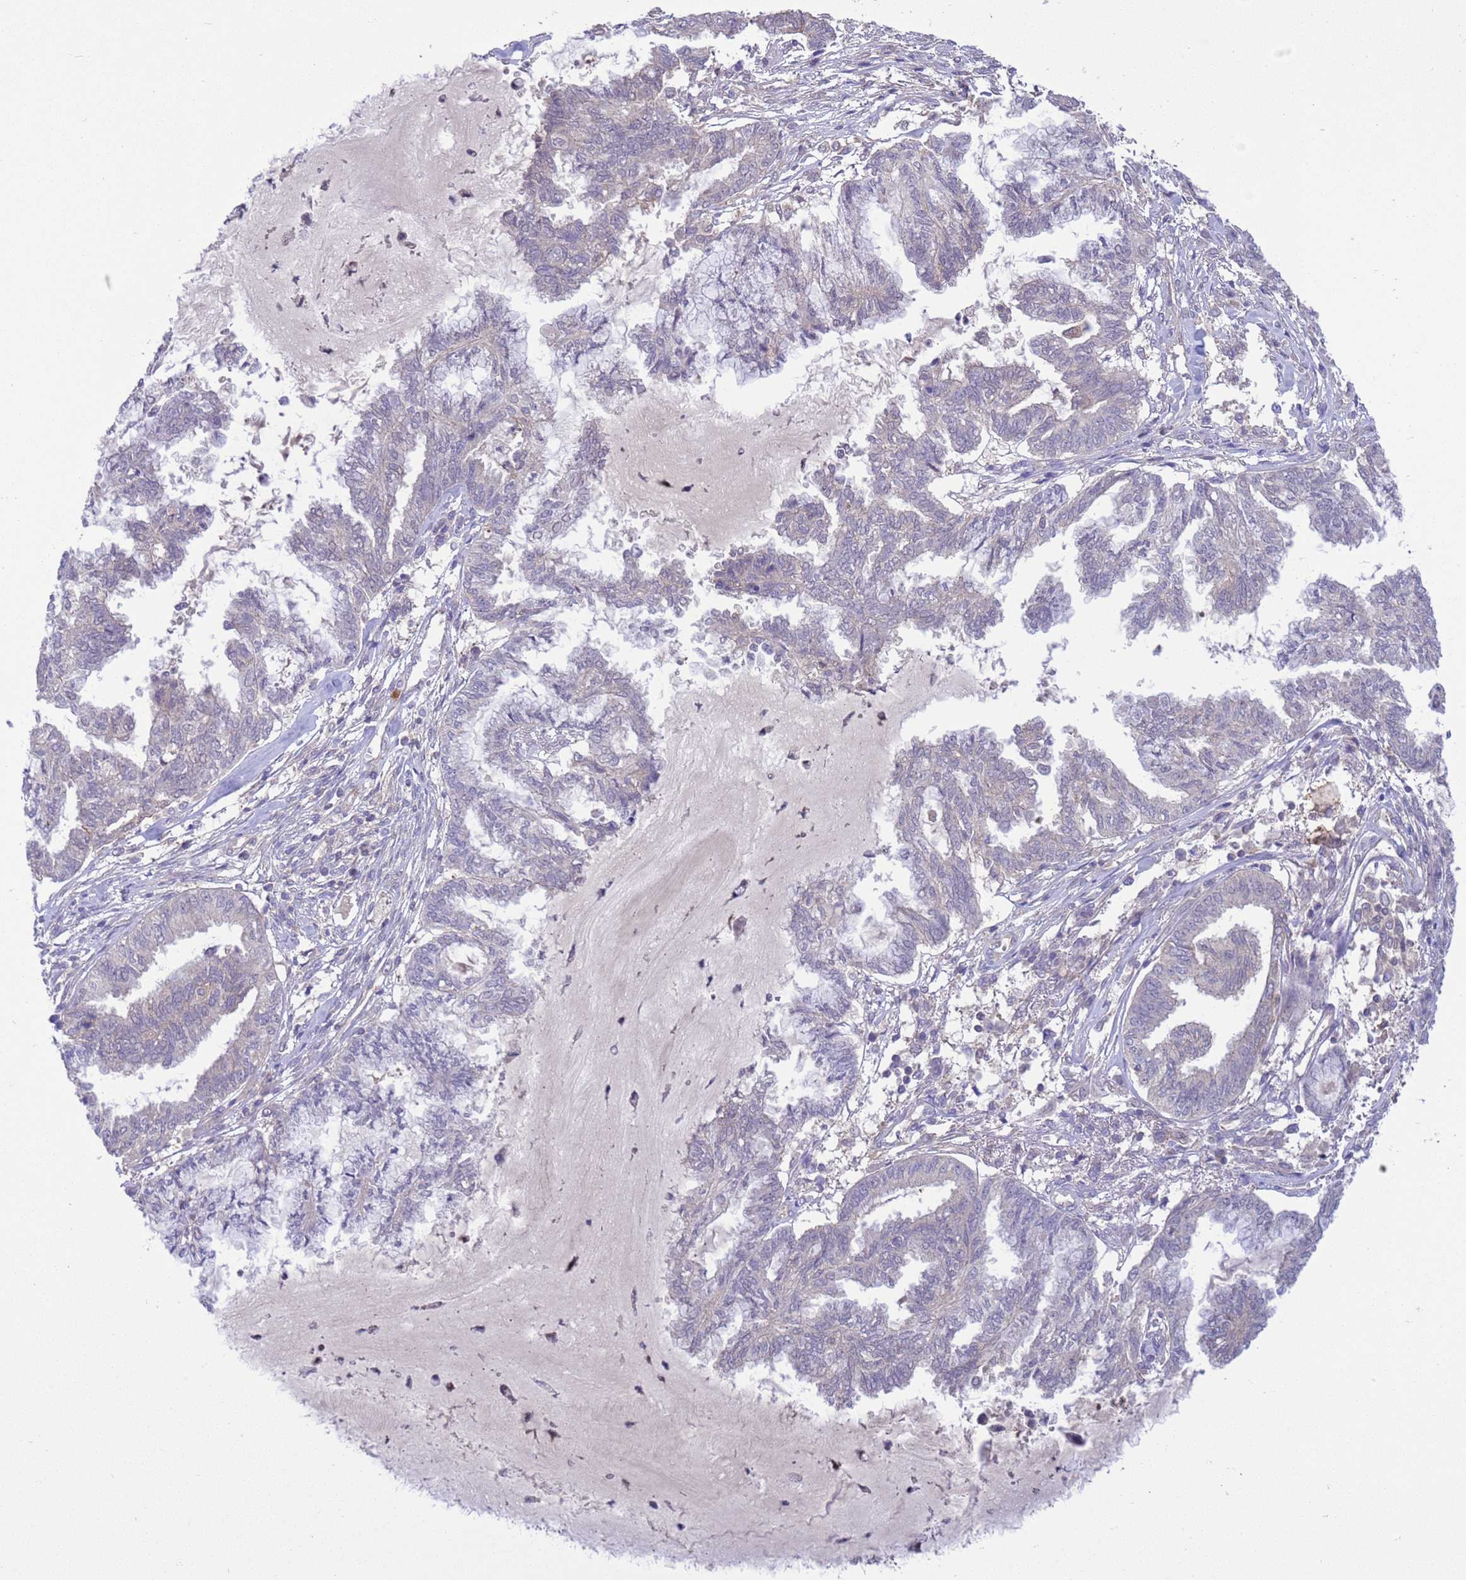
{"staining": {"intensity": "weak", "quantity": "<25%", "location": "nuclear"}, "tissue": "endometrial cancer", "cell_type": "Tumor cells", "image_type": "cancer", "snomed": [{"axis": "morphology", "description": "Adenocarcinoma, NOS"}, {"axis": "topography", "description": "Endometrium"}], "caption": "IHC of endometrial adenocarcinoma shows no positivity in tumor cells.", "gene": "GJA10", "patient": {"sex": "female", "age": 86}}